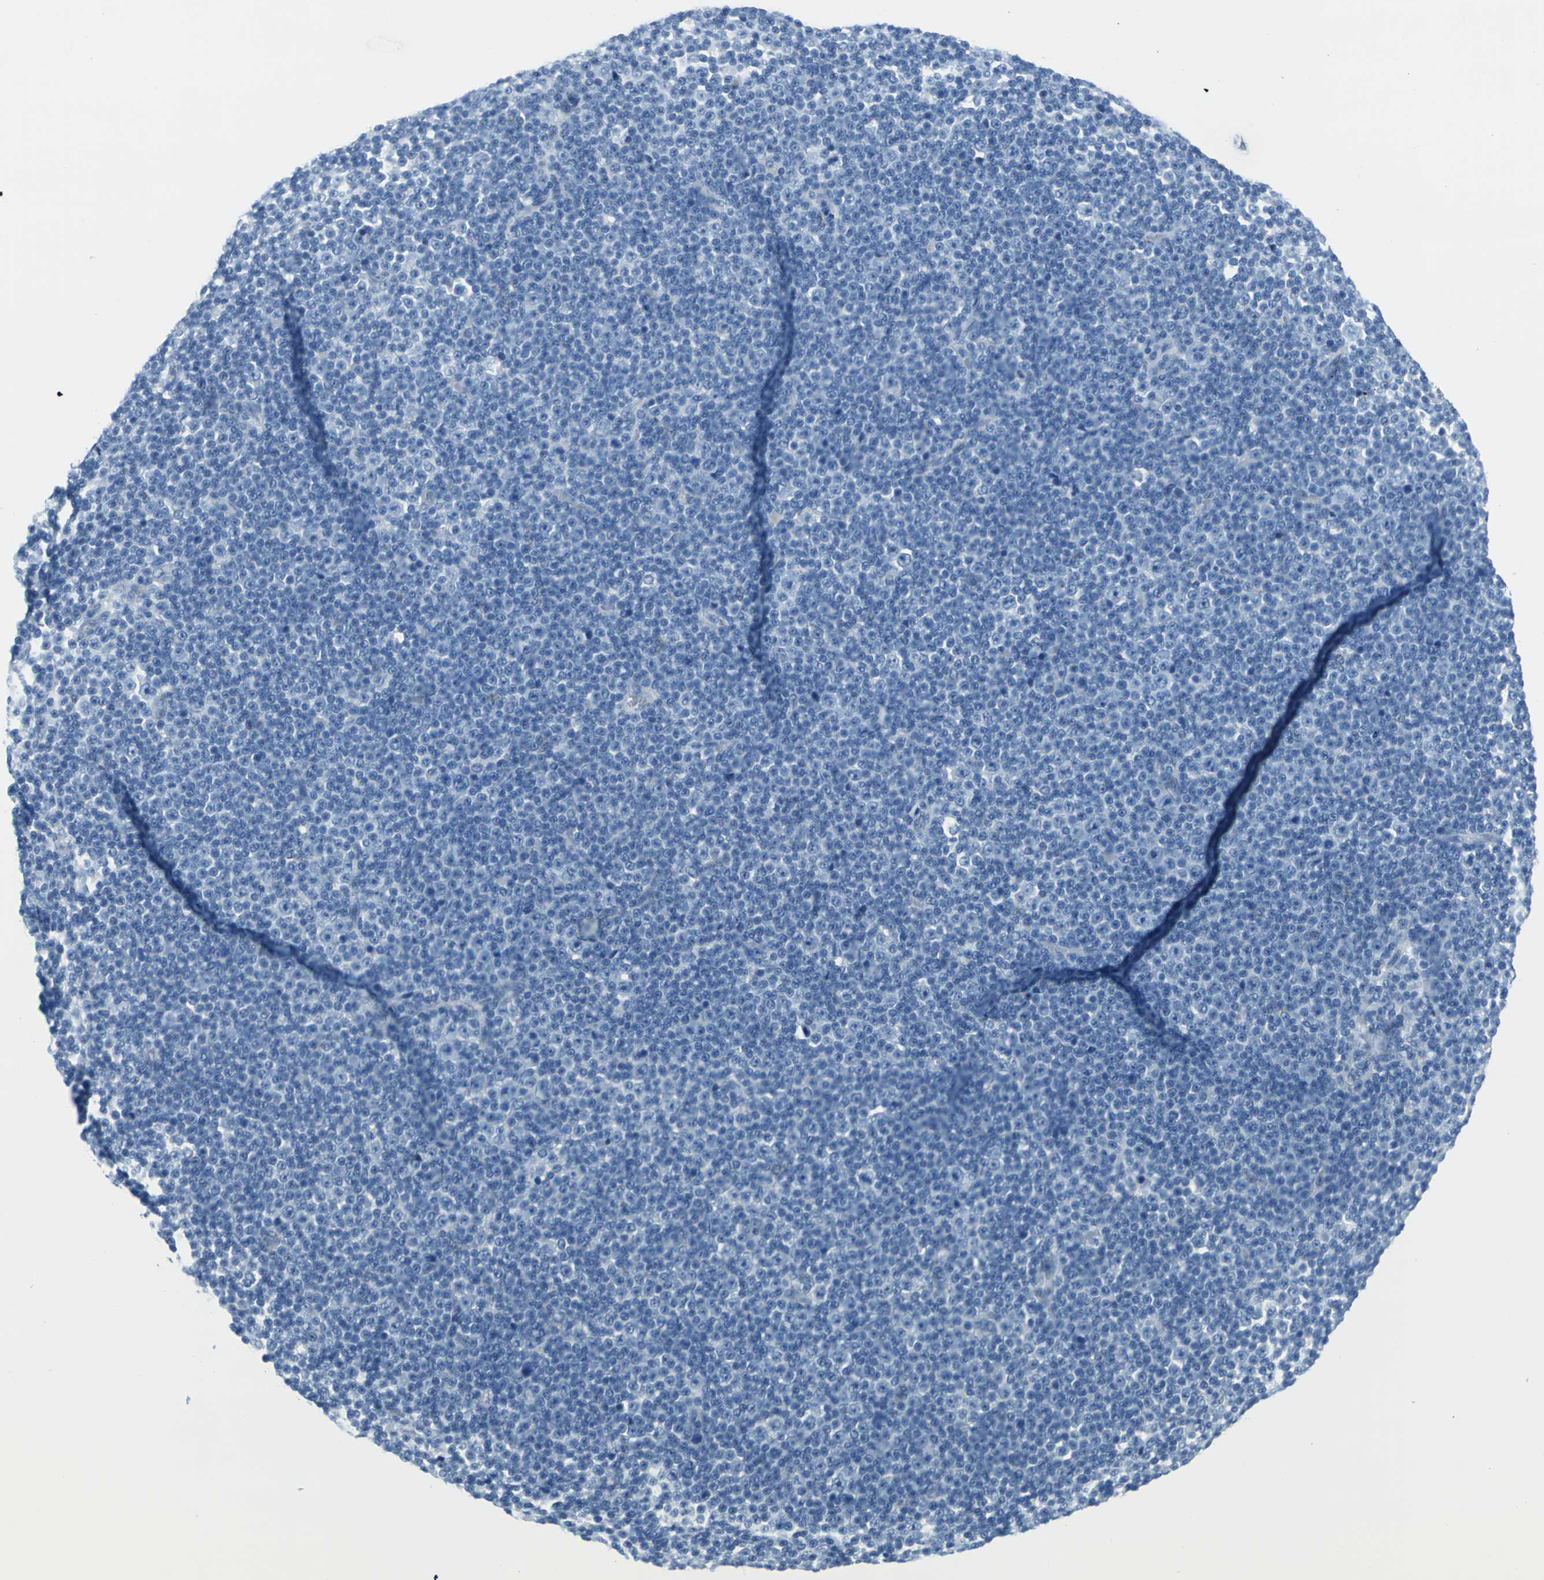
{"staining": {"intensity": "negative", "quantity": "none", "location": "none"}, "tissue": "lymphoma", "cell_type": "Tumor cells", "image_type": "cancer", "snomed": [{"axis": "morphology", "description": "Malignant lymphoma, non-Hodgkin's type, Low grade"}, {"axis": "topography", "description": "Lymph node"}], "caption": "Immunohistochemistry (IHC) histopathology image of human lymphoma stained for a protein (brown), which demonstrates no positivity in tumor cells.", "gene": "CYB5A", "patient": {"sex": "female", "age": 67}}